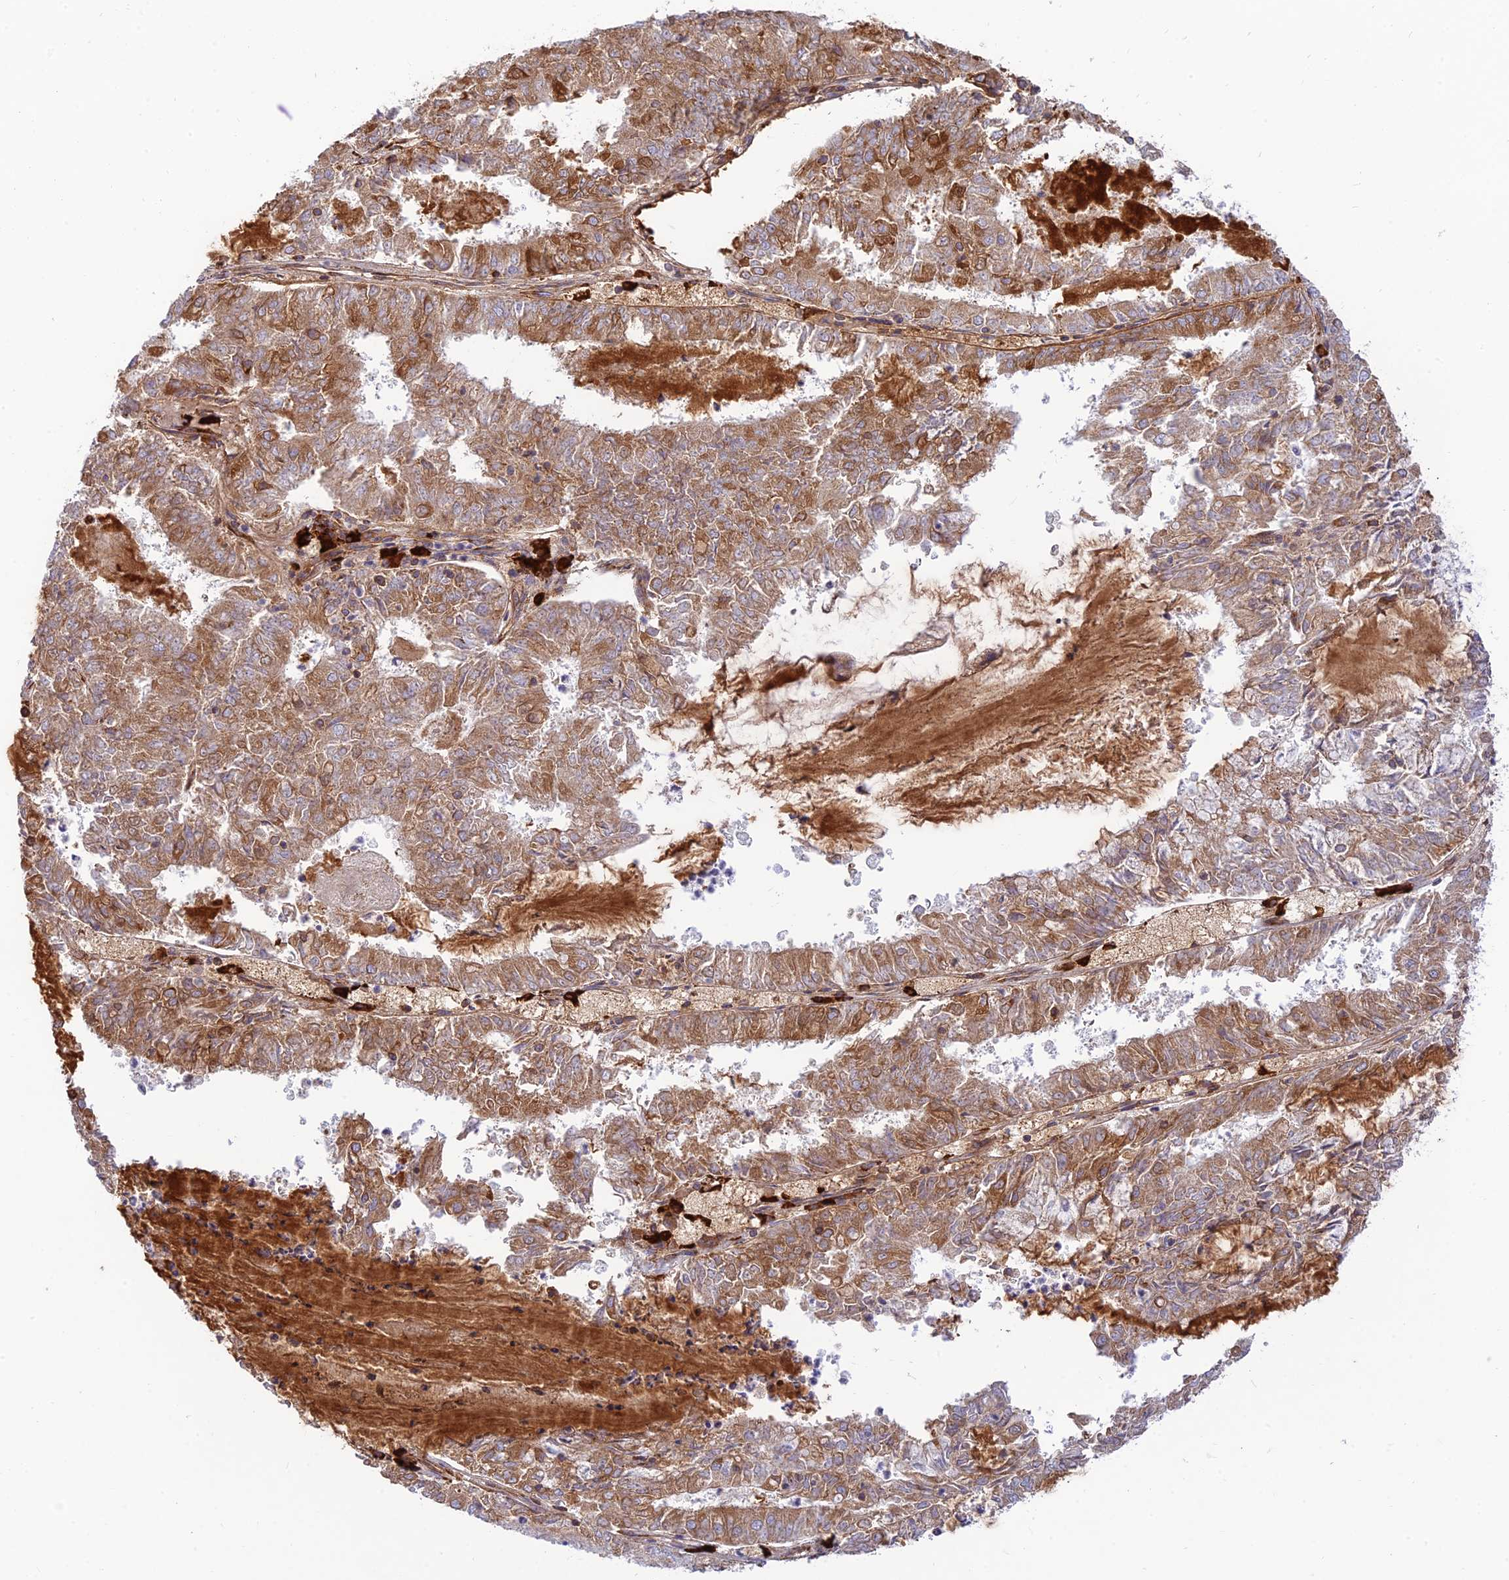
{"staining": {"intensity": "moderate", "quantity": ">75%", "location": "cytoplasmic/membranous"}, "tissue": "endometrial cancer", "cell_type": "Tumor cells", "image_type": "cancer", "snomed": [{"axis": "morphology", "description": "Adenocarcinoma, NOS"}, {"axis": "topography", "description": "Endometrium"}], "caption": "IHC image of neoplastic tissue: endometrial cancer stained using IHC shows medium levels of moderate protein expression localized specifically in the cytoplasmic/membranous of tumor cells, appearing as a cytoplasmic/membranous brown color.", "gene": "PIMREG", "patient": {"sex": "female", "age": 57}}